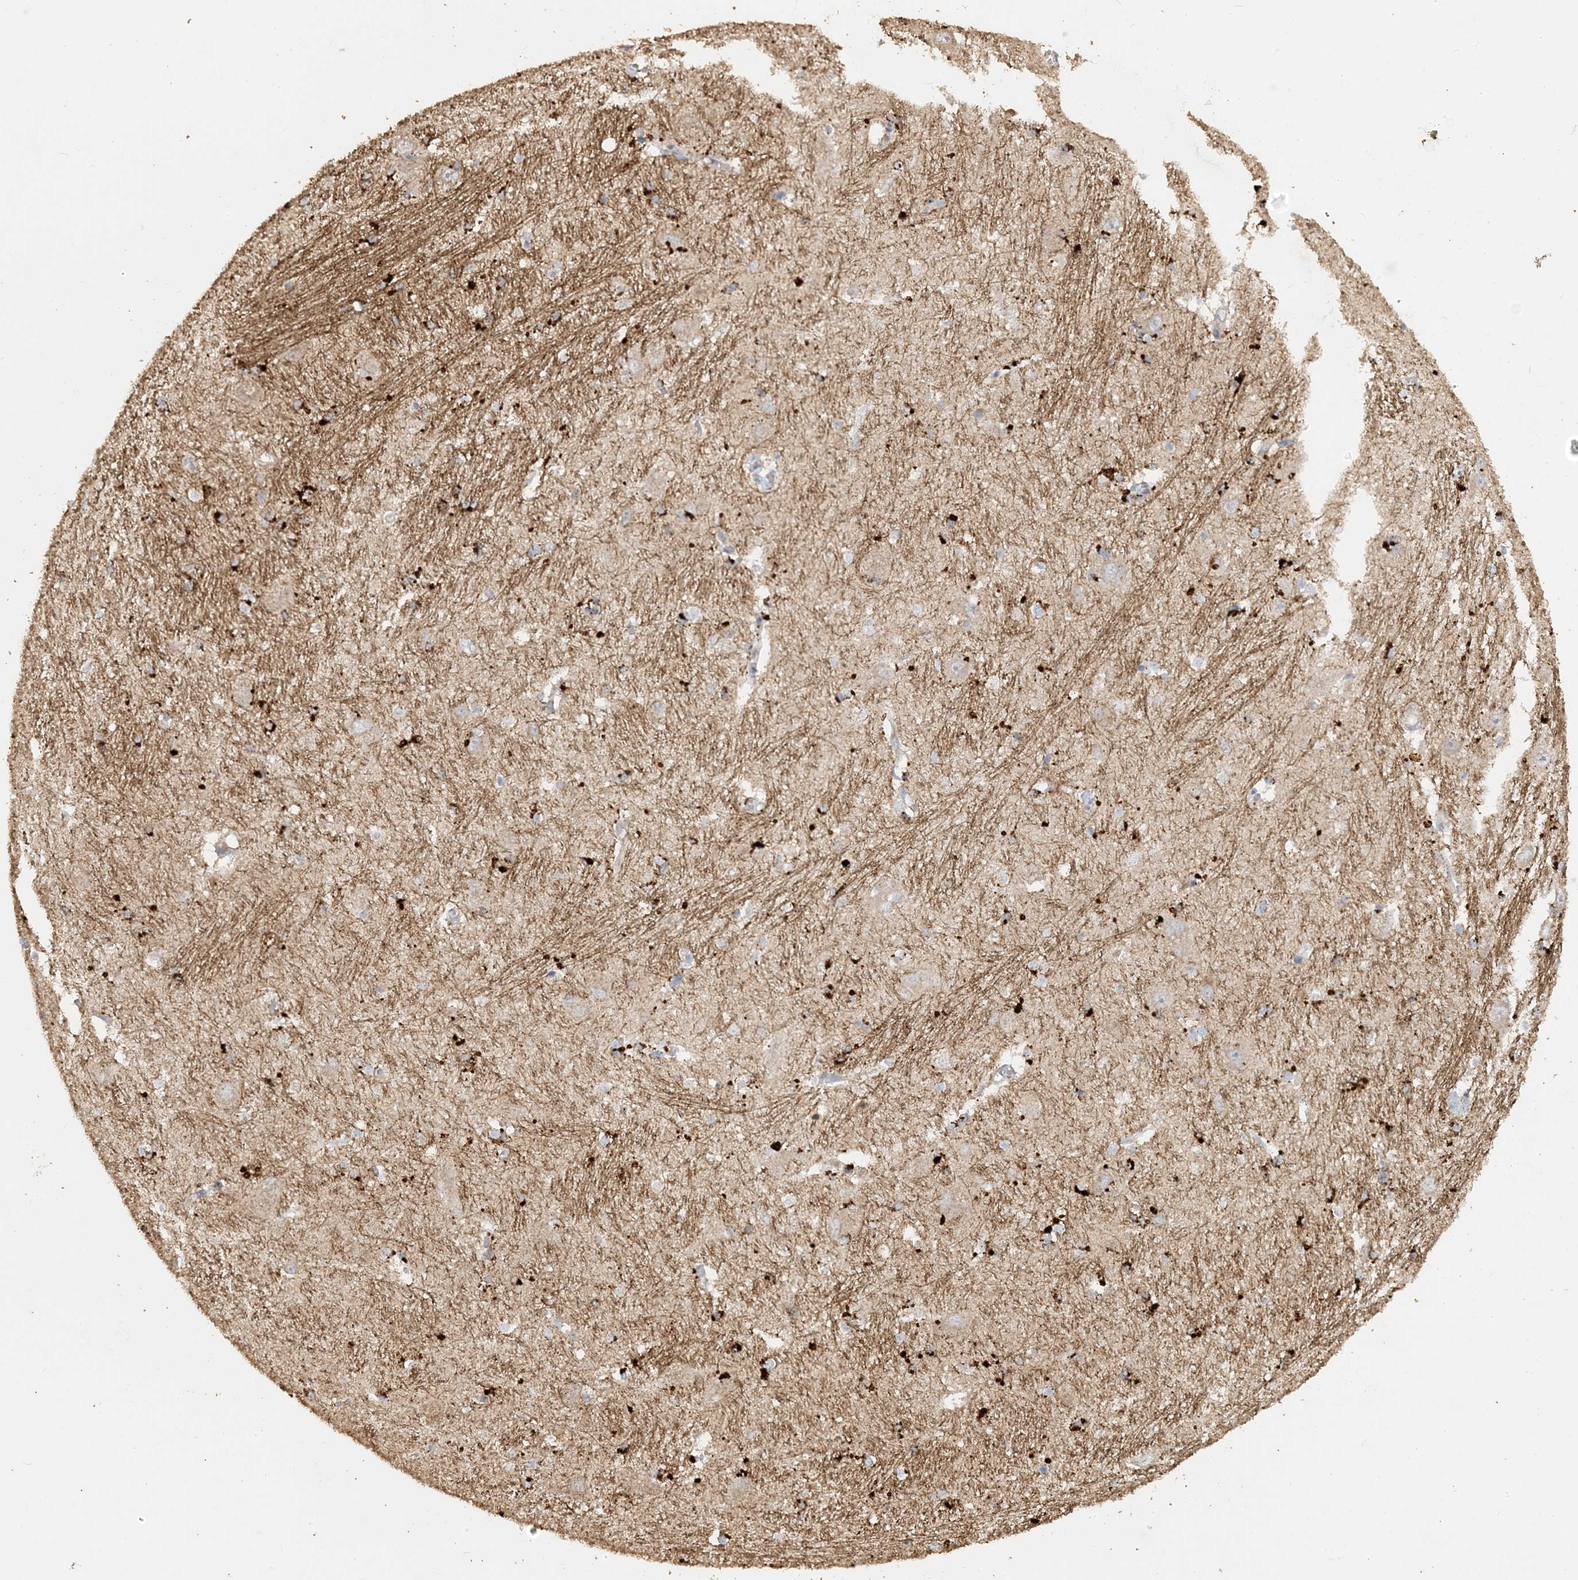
{"staining": {"intensity": "strong", "quantity": "25%-75%", "location": "cytoplasmic/membranous"}, "tissue": "caudate", "cell_type": "Glial cells", "image_type": "normal", "snomed": [{"axis": "morphology", "description": "Normal tissue, NOS"}, {"axis": "topography", "description": "Lateral ventricle wall"}], "caption": "DAB immunohistochemical staining of normal human caudate exhibits strong cytoplasmic/membranous protein positivity in approximately 25%-75% of glial cells.", "gene": "SFMBT2", "patient": {"sex": "male", "age": 37}}